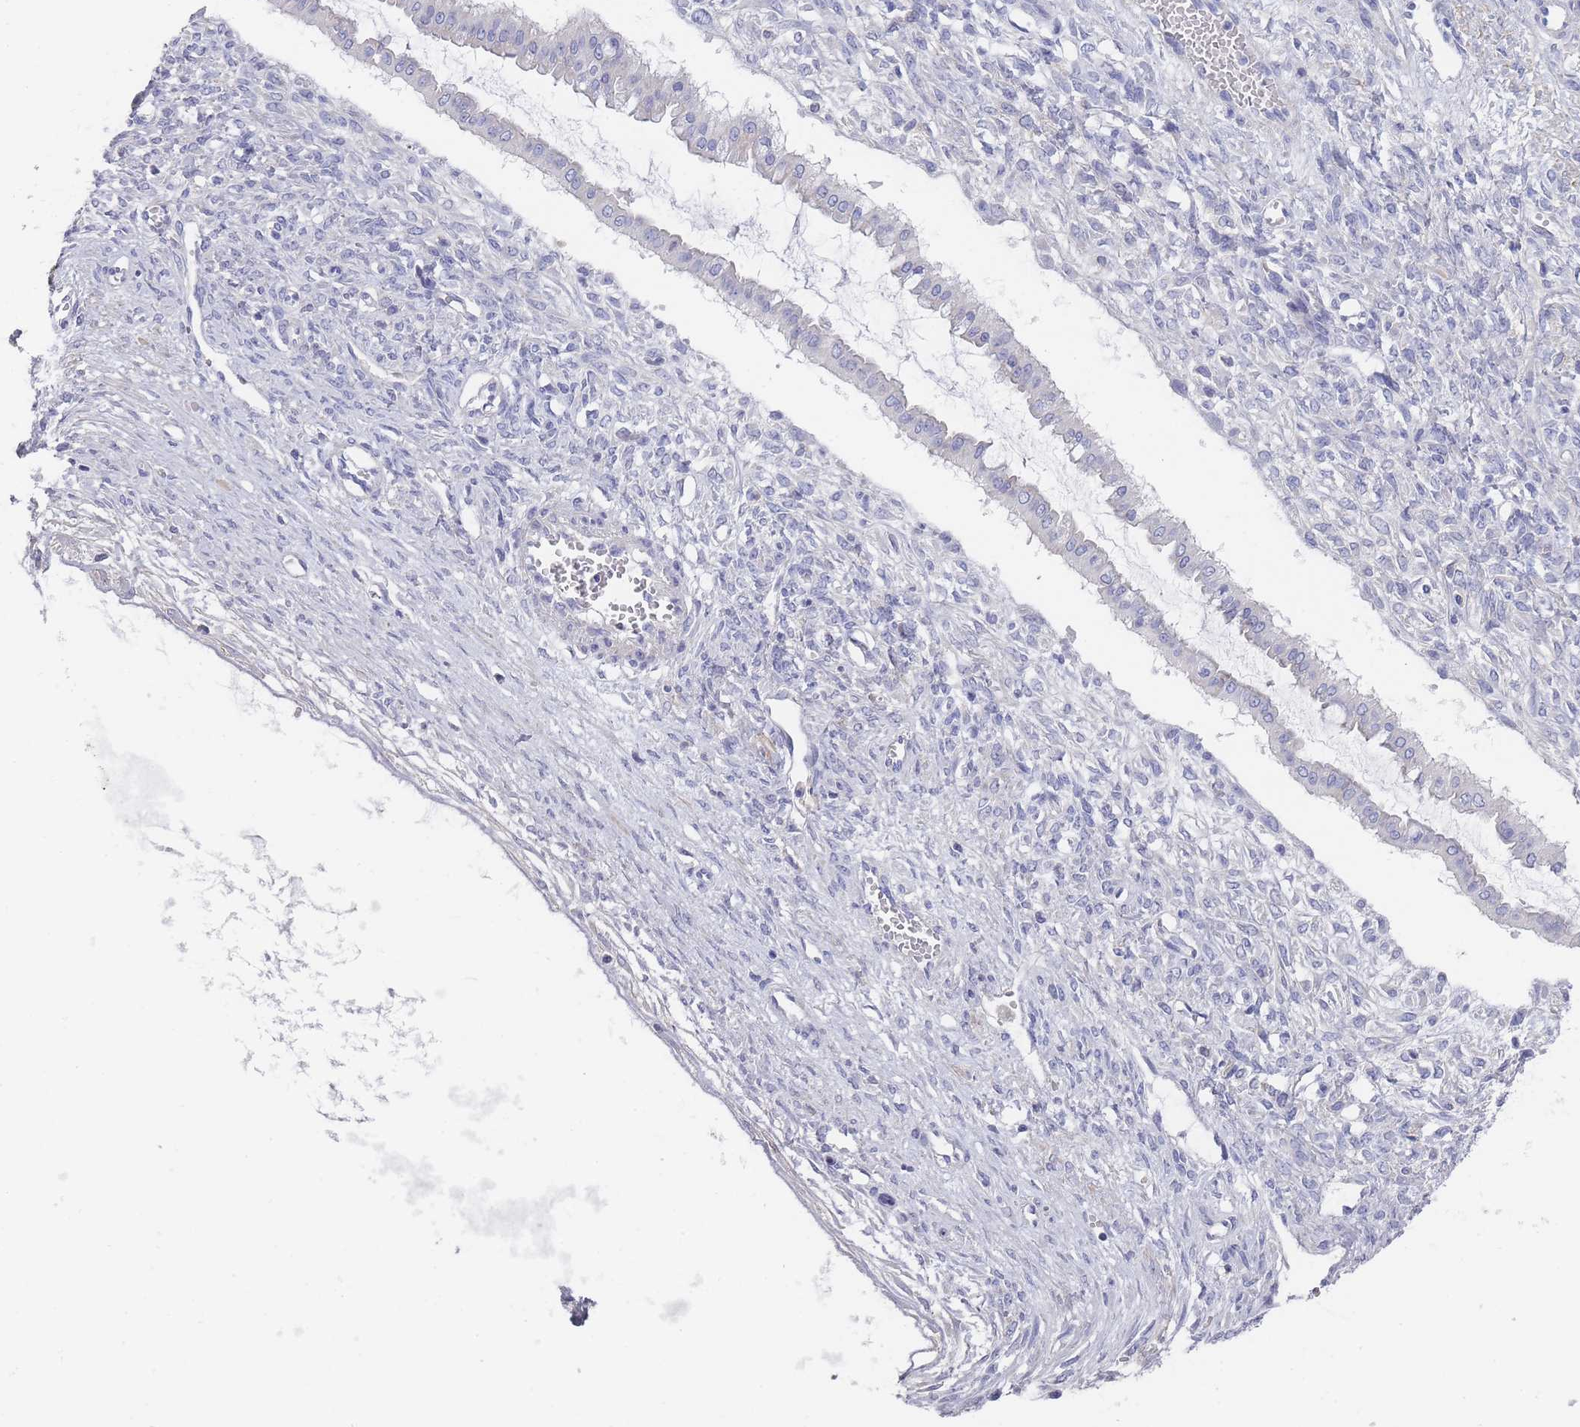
{"staining": {"intensity": "negative", "quantity": "none", "location": "none"}, "tissue": "ovarian cancer", "cell_type": "Tumor cells", "image_type": "cancer", "snomed": [{"axis": "morphology", "description": "Cystadenocarcinoma, mucinous, NOS"}, {"axis": "topography", "description": "Ovary"}], "caption": "A high-resolution histopathology image shows immunohistochemistry staining of ovarian mucinous cystadenocarcinoma, which exhibits no significant staining in tumor cells.", "gene": "SCCPDH", "patient": {"sex": "female", "age": 73}}